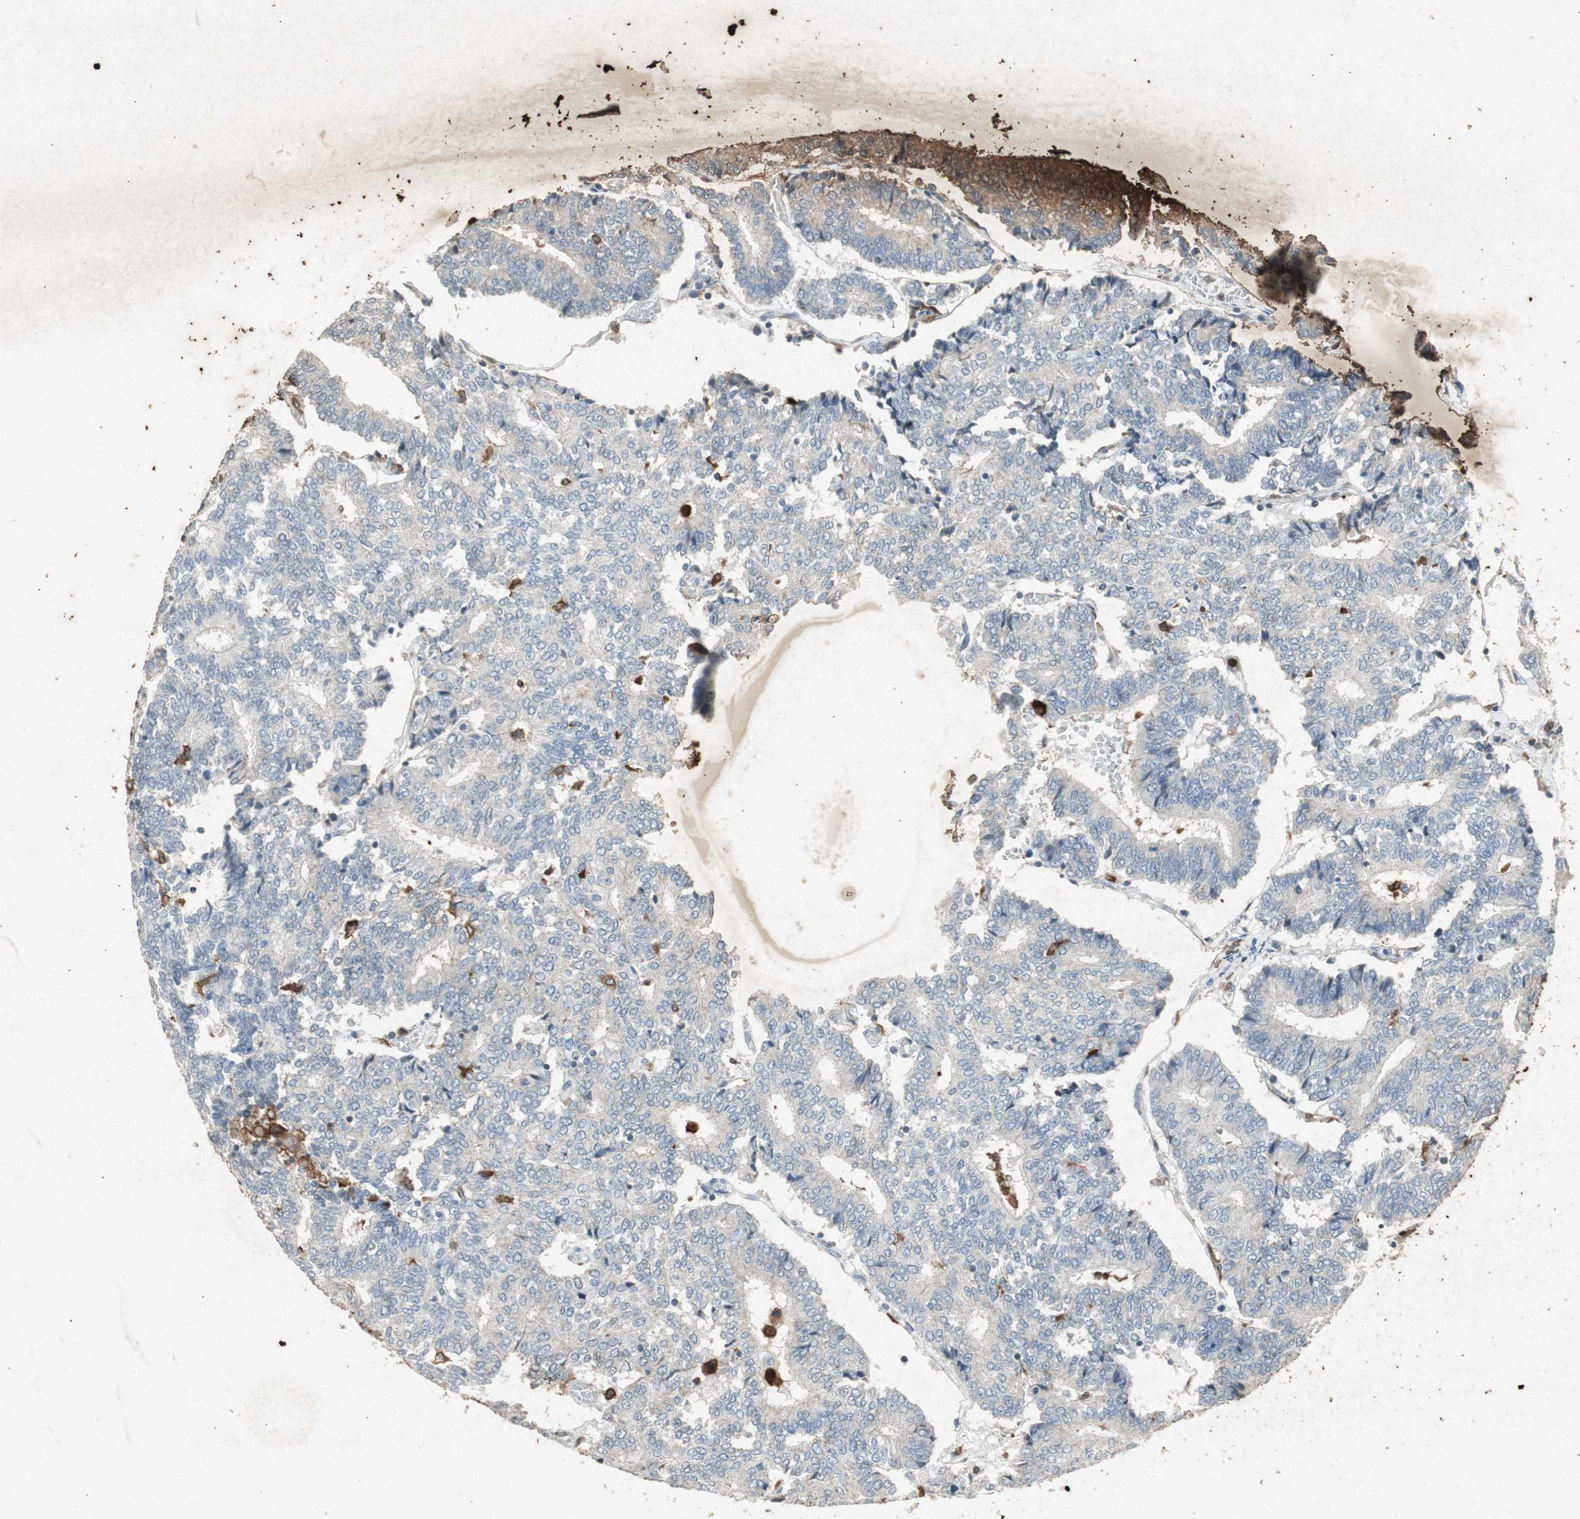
{"staining": {"intensity": "negative", "quantity": "none", "location": "none"}, "tissue": "prostate cancer", "cell_type": "Tumor cells", "image_type": "cancer", "snomed": [{"axis": "morphology", "description": "Adenocarcinoma, High grade"}, {"axis": "topography", "description": "Prostate"}], "caption": "Prostate cancer was stained to show a protein in brown. There is no significant positivity in tumor cells.", "gene": "TYROBP", "patient": {"sex": "male", "age": 55}}